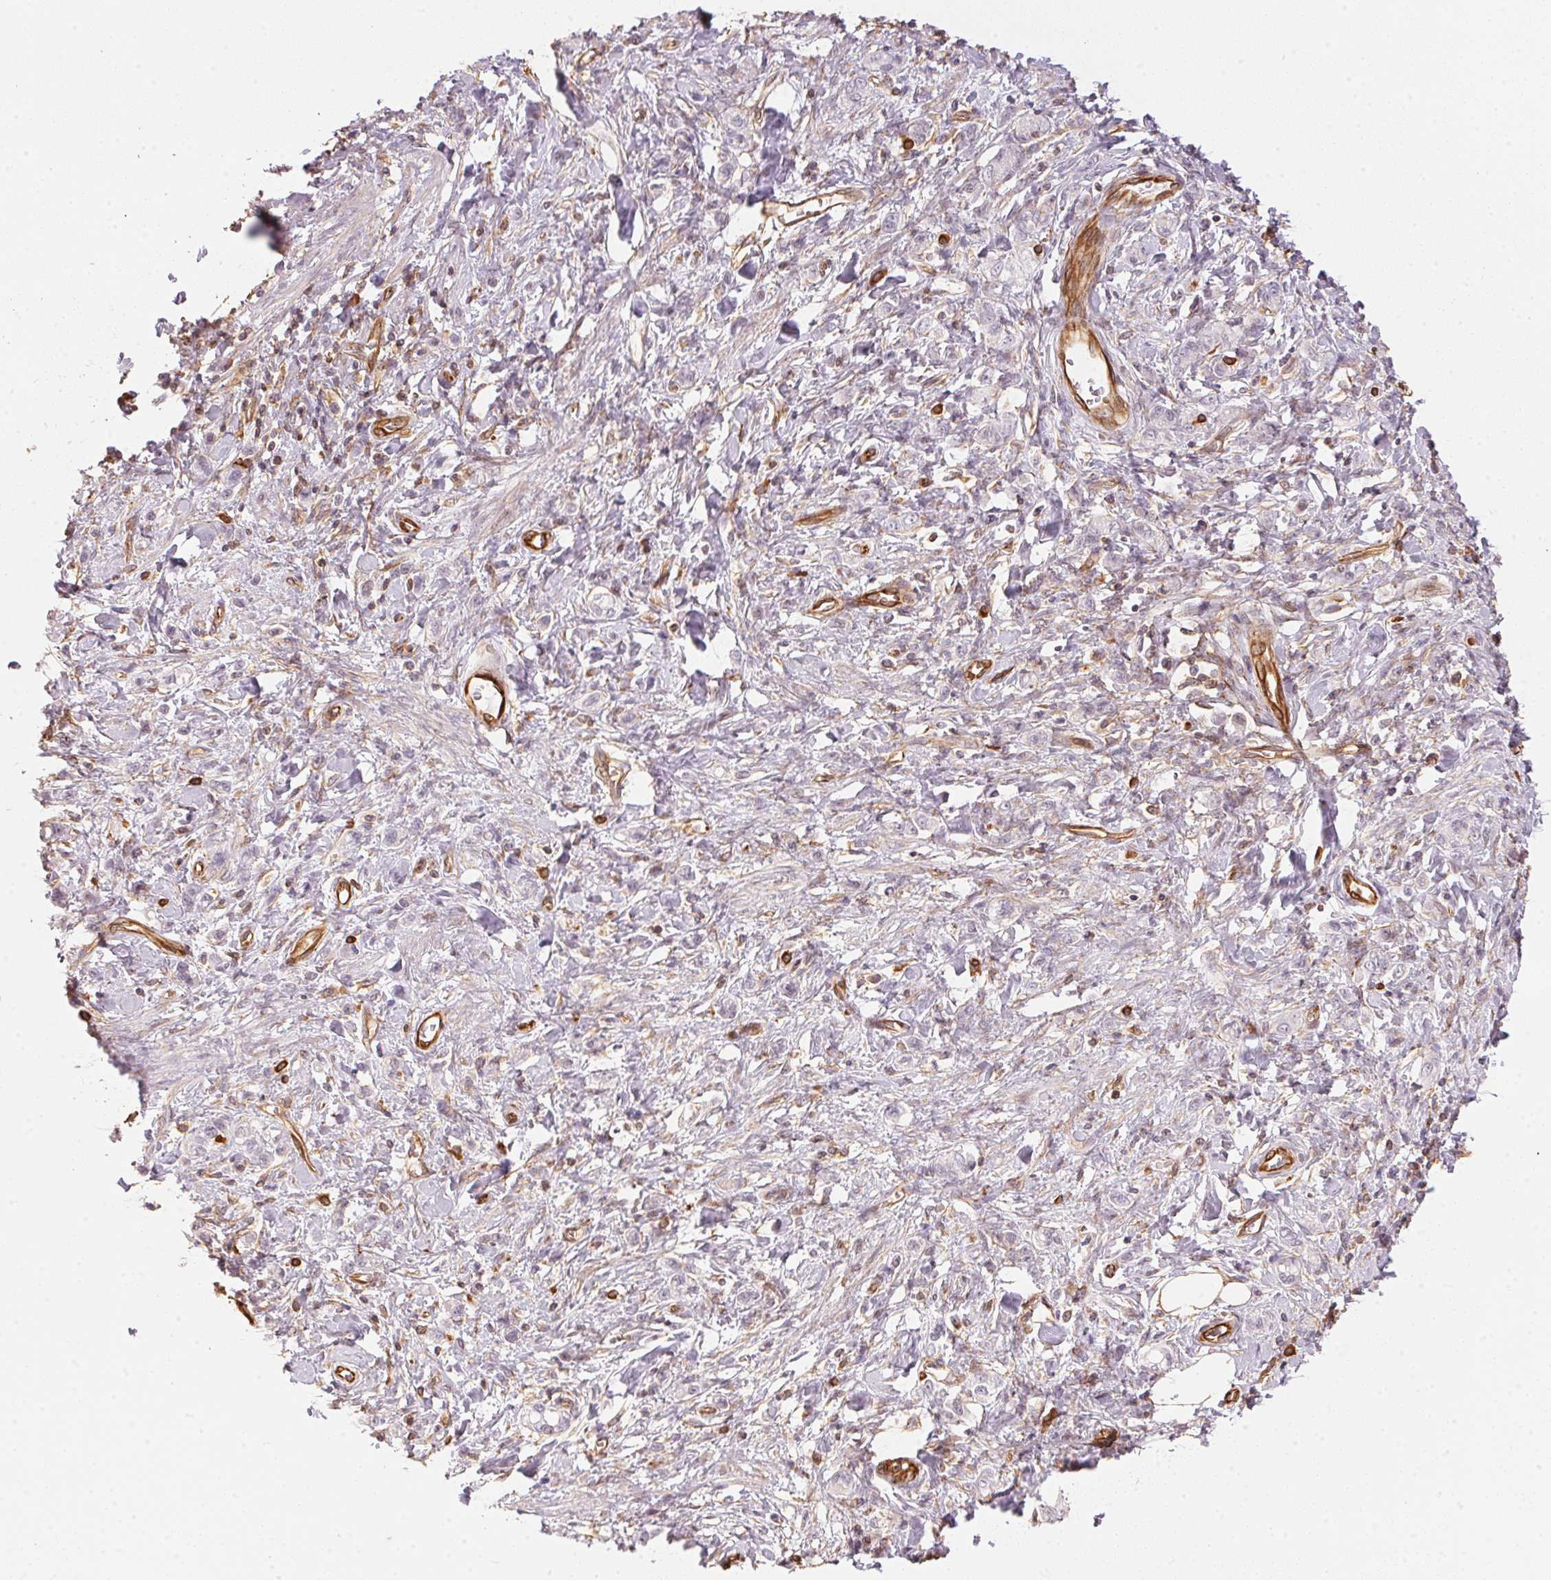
{"staining": {"intensity": "negative", "quantity": "none", "location": "none"}, "tissue": "stomach cancer", "cell_type": "Tumor cells", "image_type": "cancer", "snomed": [{"axis": "morphology", "description": "Adenocarcinoma, NOS"}, {"axis": "topography", "description": "Stomach"}], "caption": "Immunohistochemical staining of adenocarcinoma (stomach) shows no significant staining in tumor cells. The staining was performed using DAB to visualize the protein expression in brown, while the nuclei were stained in blue with hematoxylin (Magnification: 20x).", "gene": "FOXR2", "patient": {"sex": "male", "age": 77}}